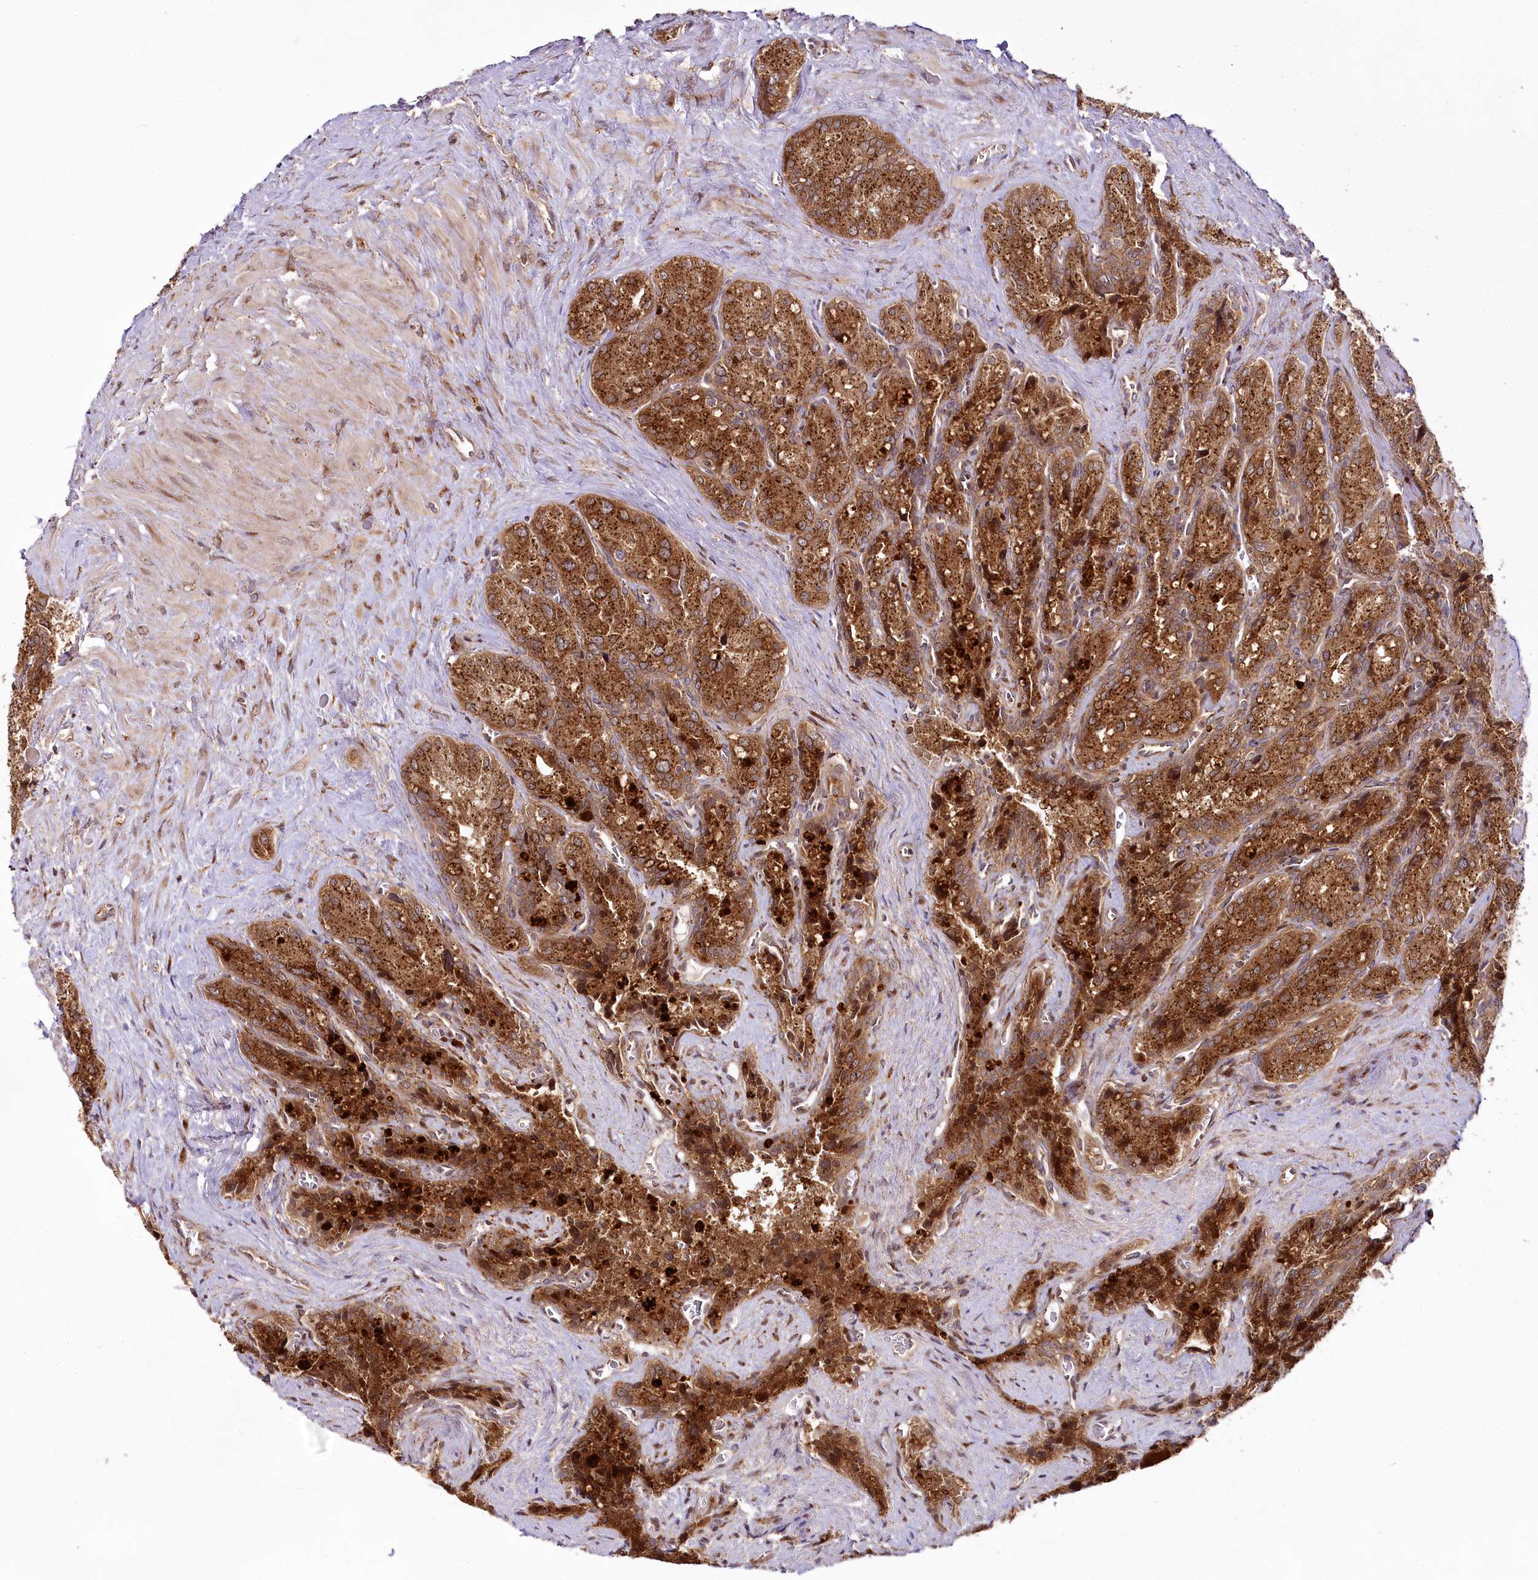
{"staining": {"intensity": "strong", "quantity": ">75%", "location": "cytoplasmic/membranous"}, "tissue": "seminal vesicle", "cell_type": "Glandular cells", "image_type": "normal", "snomed": [{"axis": "morphology", "description": "Normal tissue, NOS"}, {"axis": "topography", "description": "Seminal veicle"}], "caption": "Protein expression by IHC demonstrates strong cytoplasmic/membranous positivity in about >75% of glandular cells in normal seminal vesicle.", "gene": "COPG1", "patient": {"sex": "male", "age": 62}}